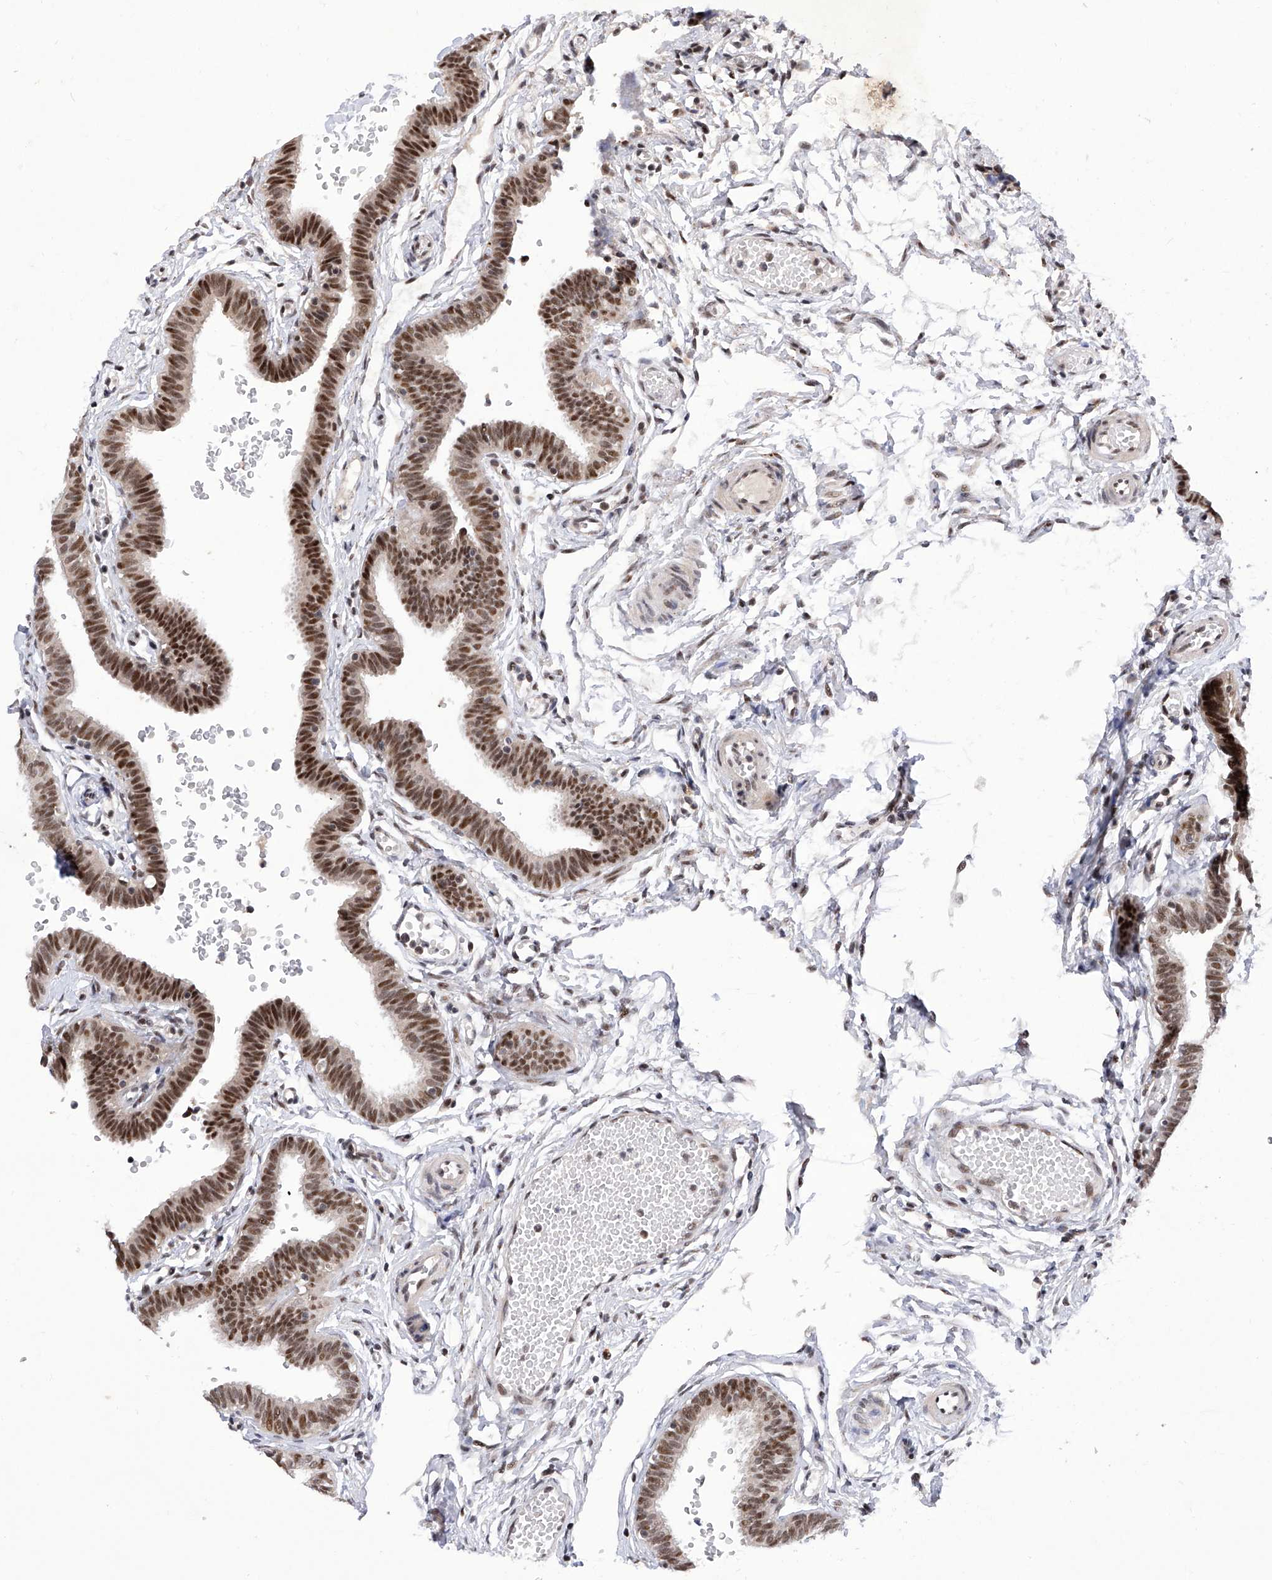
{"staining": {"intensity": "strong", "quantity": ">75%", "location": "nuclear"}, "tissue": "fallopian tube", "cell_type": "Glandular cells", "image_type": "normal", "snomed": [{"axis": "morphology", "description": "Normal tissue, NOS"}, {"axis": "topography", "description": "Fallopian tube"}, {"axis": "topography", "description": "Ovary"}], "caption": "Immunohistochemistry staining of benign fallopian tube, which exhibits high levels of strong nuclear staining in about >75% of glandular cells indicating strong nuclear protein staining. The staining was performed using DAB (brown) for protein detection and nuclei were counterstained in hematoxylin (blue).", "gene": "RAD54L", "patient": {"sex": "female", "age": 23}}